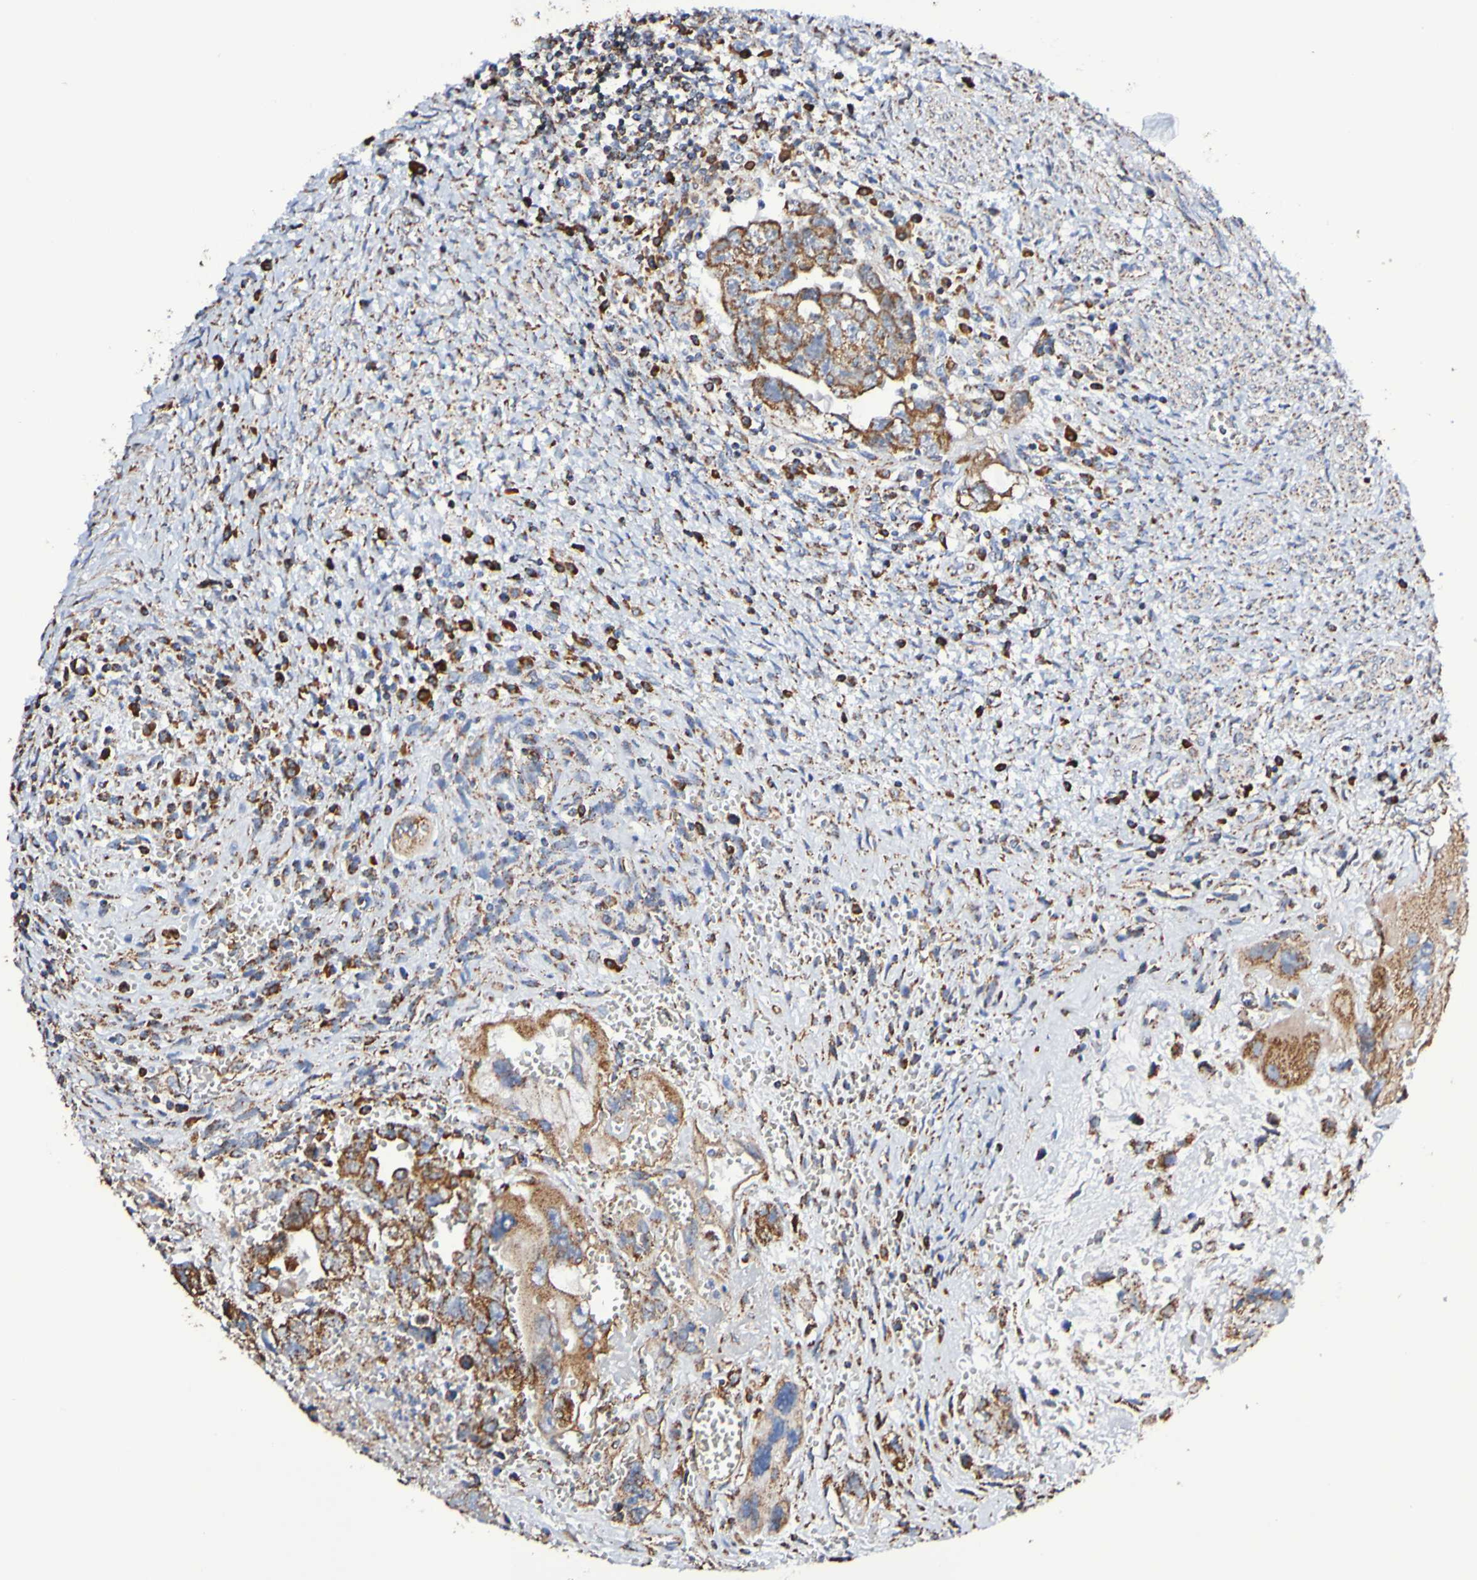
{"staining": {"intensity": "moderate", "quantity": ">75%", "location": "cytoplasmic/membranous"}, "tissue": "testis cancer", "cell_type": "Tumor cells", "image_type": "cancer", "snomed": [{"axis": "morphology", "description": "Carcinoma, Embryonal, NOS"}, {"axis": "topography", "description": "Testis"}], "caption": "IHC image of neoplastic tissue: human testis cancer stained using immunohistochemistry (IHC) demonstrates medium levels of moderate protein expression localized specifically in the cytoplasmic/membranous of tumor cells, appearing as a cytoplasmic/membranous brown color.", "gene": "IL18R1", "patient": {"sex": "male", "age": 28}}